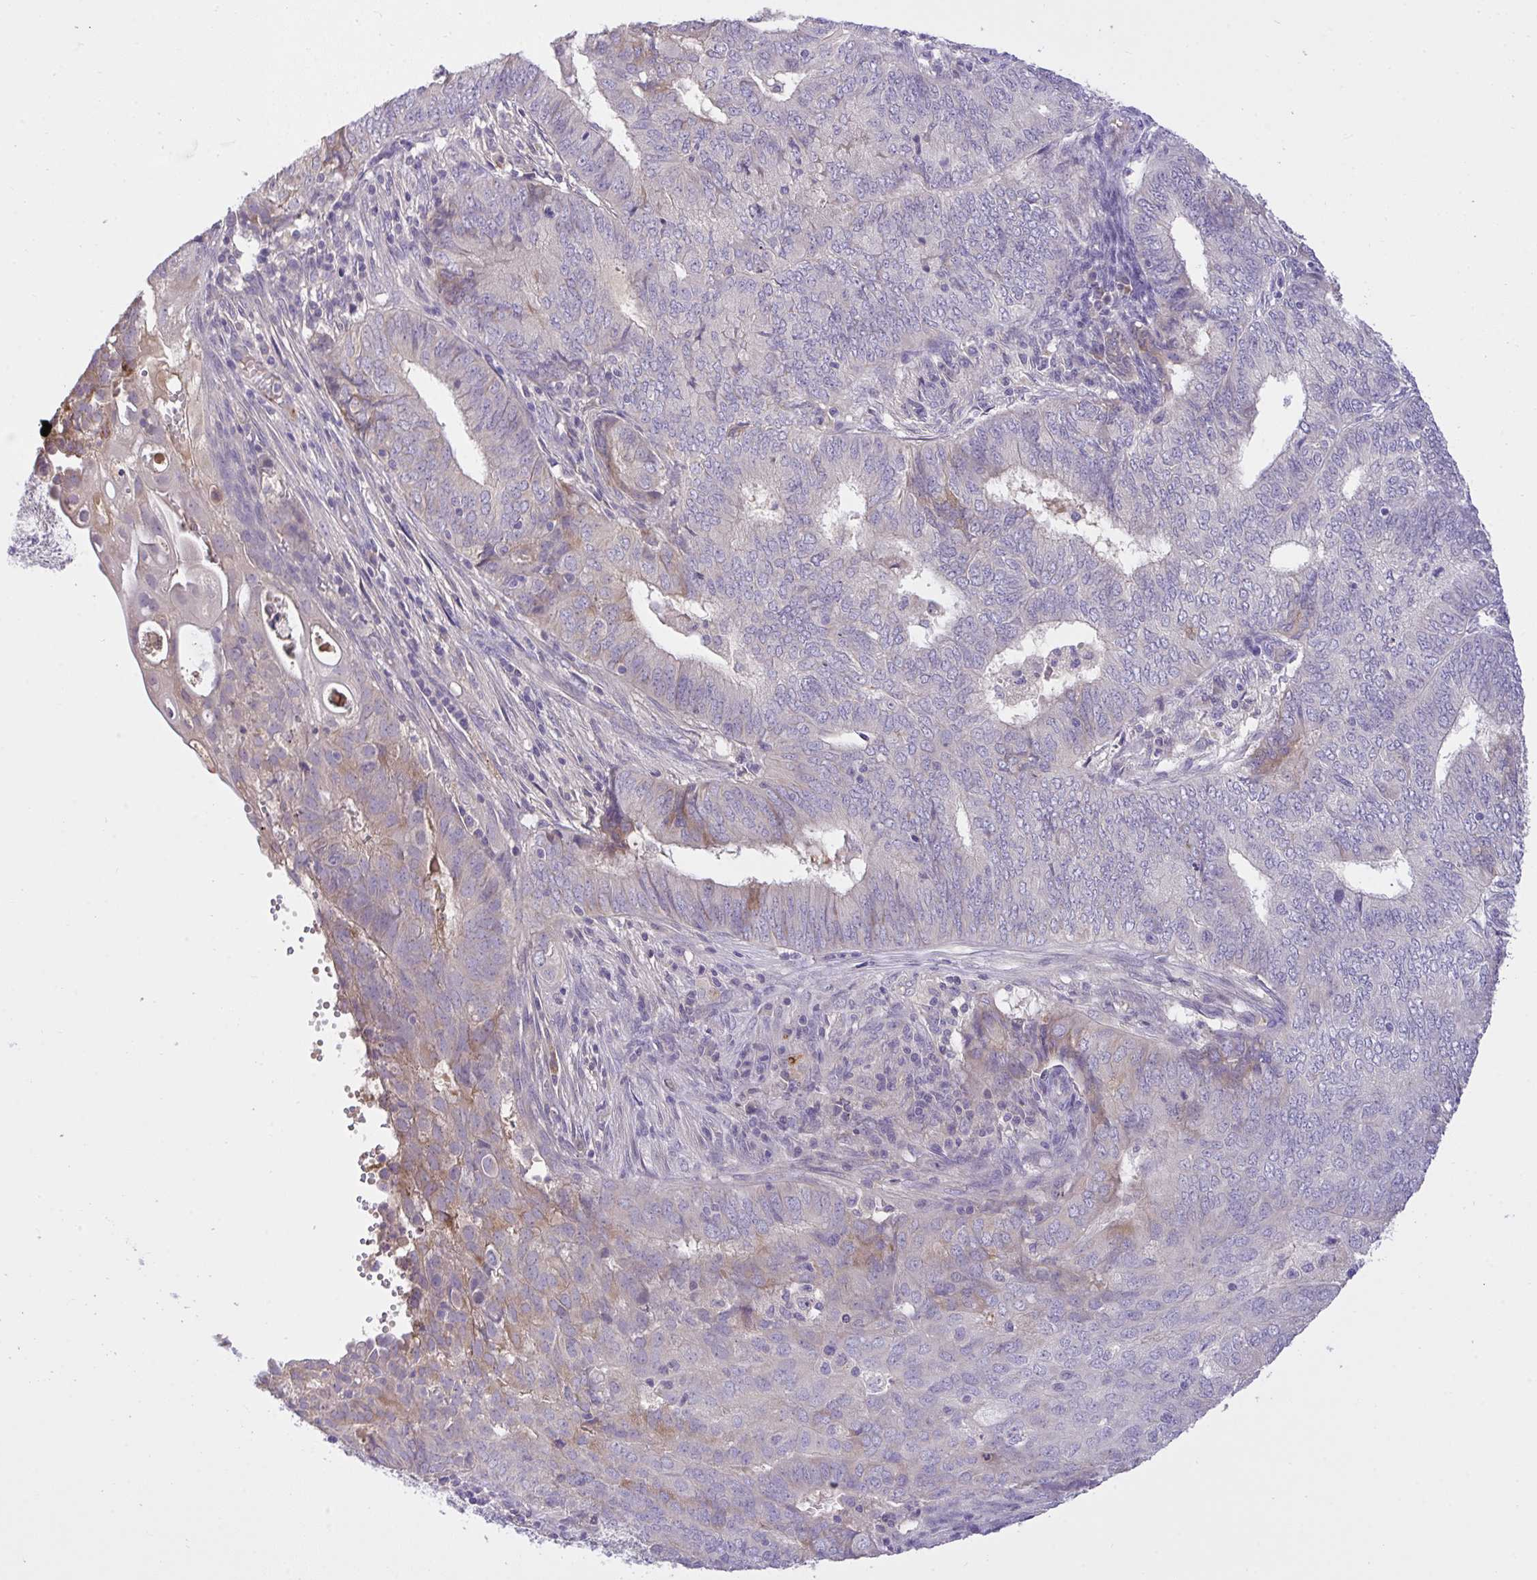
{"staining": {"intensity": "moderate", "quantity": "<25%", "location": "cytoplasmic/membranous"}, "tissue": "endometrial cancer", "cell_type": "Tumor cells", "image_type": "cancer", "snomed": [{"axis": "morphology", "description": "Adenocarcinoma, NOS"}, {"axis": "topography", "description": "Endometrium"}], "caption": "A photomicrograph of adenocarcinoma (endometrial) stained for a protein shows moderate cytoplasmic/membranous brown staining in tumor cells. Nuclei are stained in blue.", "gene": "ZNF581", "patient": {"sex": "female", "age": 62}}